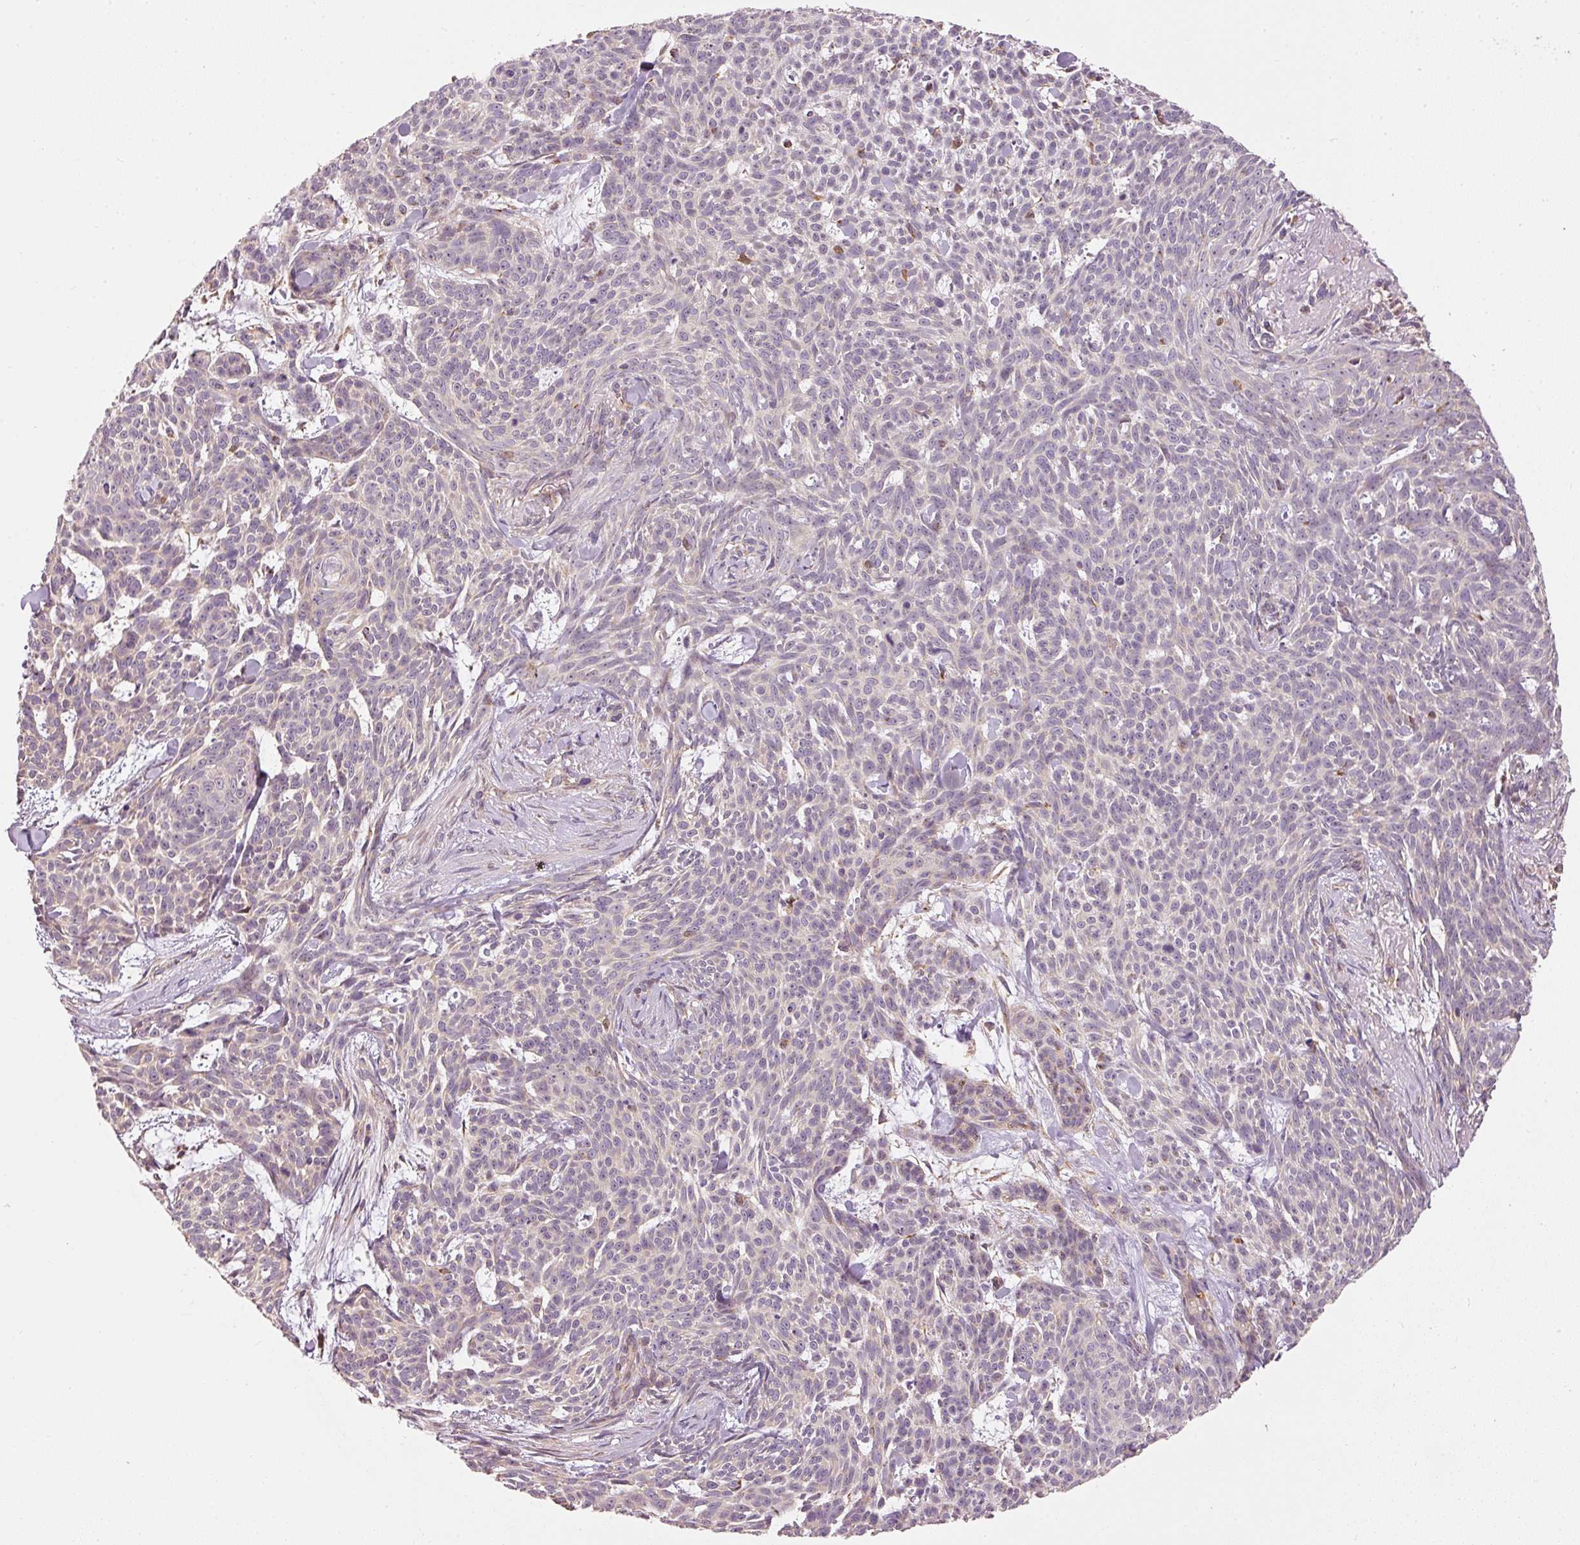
{"staining": {"intensity": "negative", "quantity": "none", "location": "none"}, "tissue": "skin cancer", "cell_type": "Tumor cells", "image_type": "cancer", "snomed": [{"axis": "morphology", "description": "Basal cell carcinoma"}, {"axis": "topography", "description": "Skin"}], "caption": "Immunohistochemistry (IHC) image of neoplastic tissue: skin basal cell carcinoma stained with DAB demonstrates no significant protein positivity in tumor cells.", "gene": "MTHFD1L", "patient": {"sex": "female", "age": 93}}